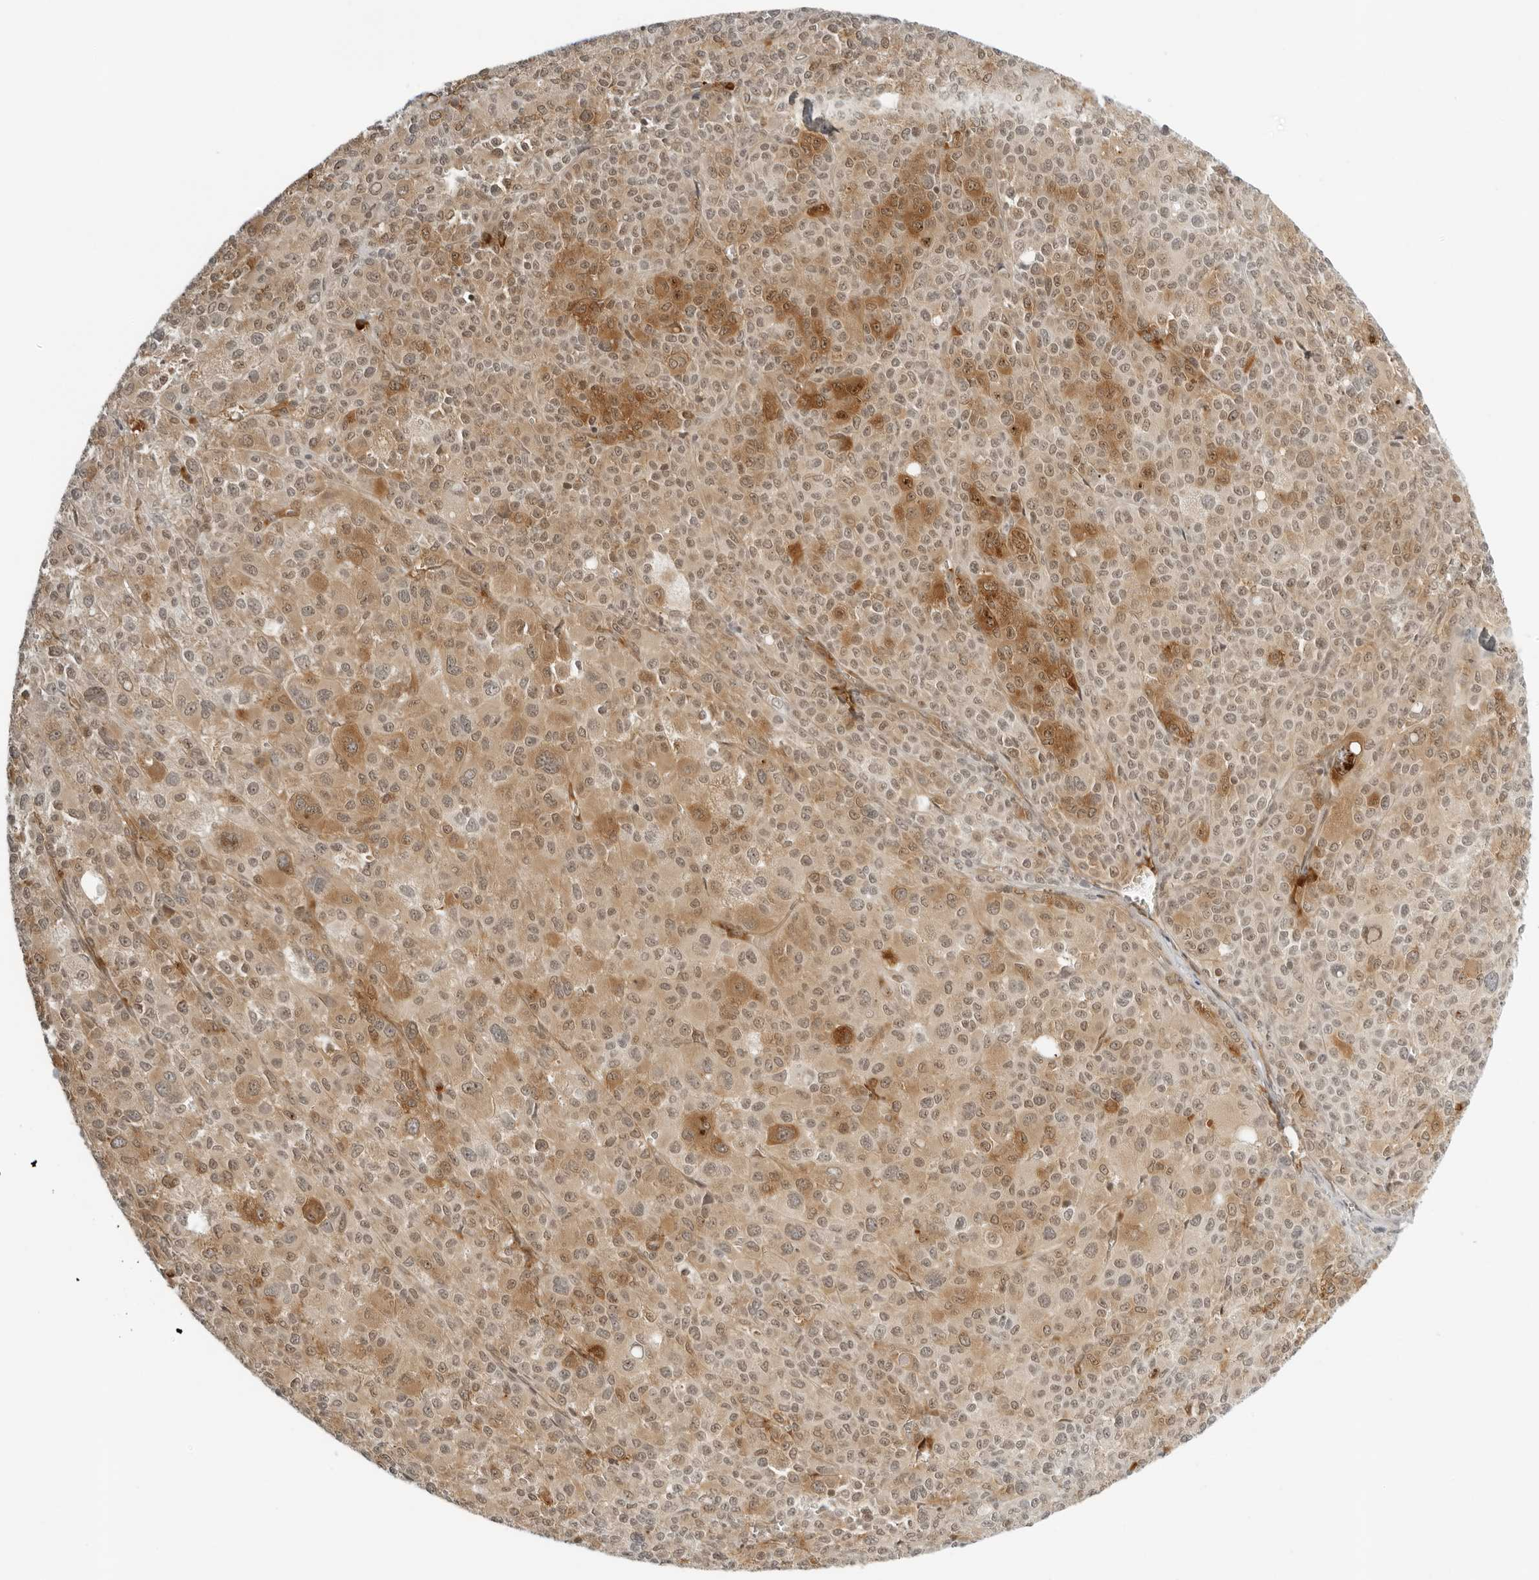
{"staining": {"intensity": "moderate", "quantity": ">75%", "location": "cytoplasmic/membranous,nuclear"}, "tissue": "melanoma", "cell_type": "Tumor cells", "image_type": "cancer", "snomed": [{"axis": "morphology", "description": "Malignant melanoma, Metastatic site"}, {"axis": "topography", "description": "Skin"}], "caption": "The immunohistochemical stain highlights moderate cytoplasmic/membranous and nuclear staining in tumor cells of malignant melanoma (metastatic site) tissue. The staining was performed using DAB (3,3'-diaminobenzidine), with brown indicating positive protein expression. Nuclei are stained blue with hematoxylin.", "gene": "EIF4G1", "patient": {"sex": "female", "age": 74}}